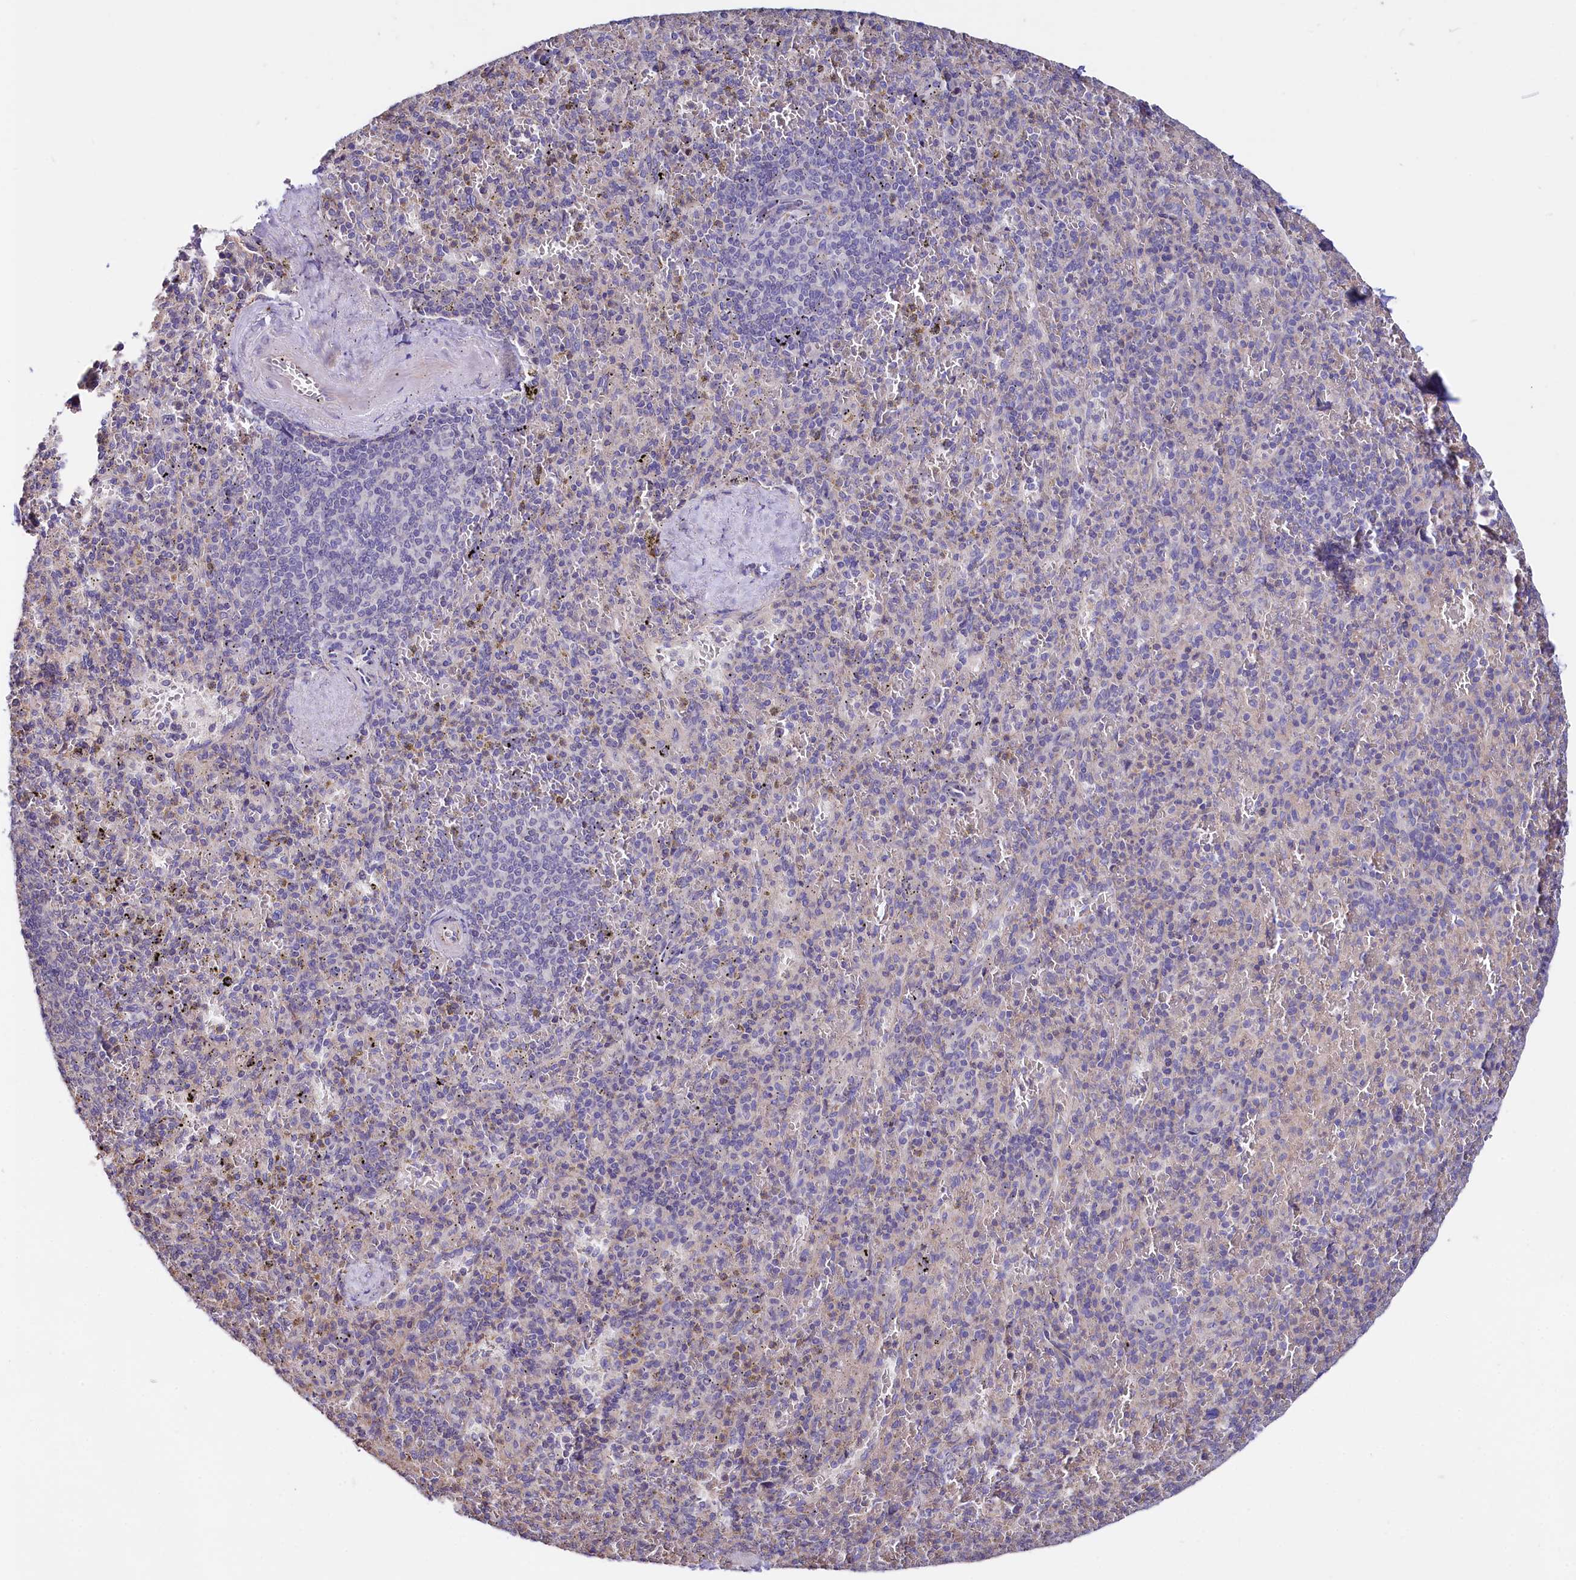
{"staining": {"intensity": "weak", "quantity": "<25%", "location": "cytoplasmic/membranous"}, "tissue": "spleen", "cell_type": "Cells in red pulp", "image_type": "normal", "snomed": [{"axis": "morphology", "description": "Normal tissue, NOS"}, {"axis": "topography", "description": "Spleen"}], "caption": "Immunohistochemical staining of unremarkable human spleen demonstrates no significant positivity in cells in red pulp. (Brightfield microscopy of DAB immunohistochemistry (IHC) at high magnification).", "gene": "RPUSD3", "patient": {"sex": "male", "age": 82}}